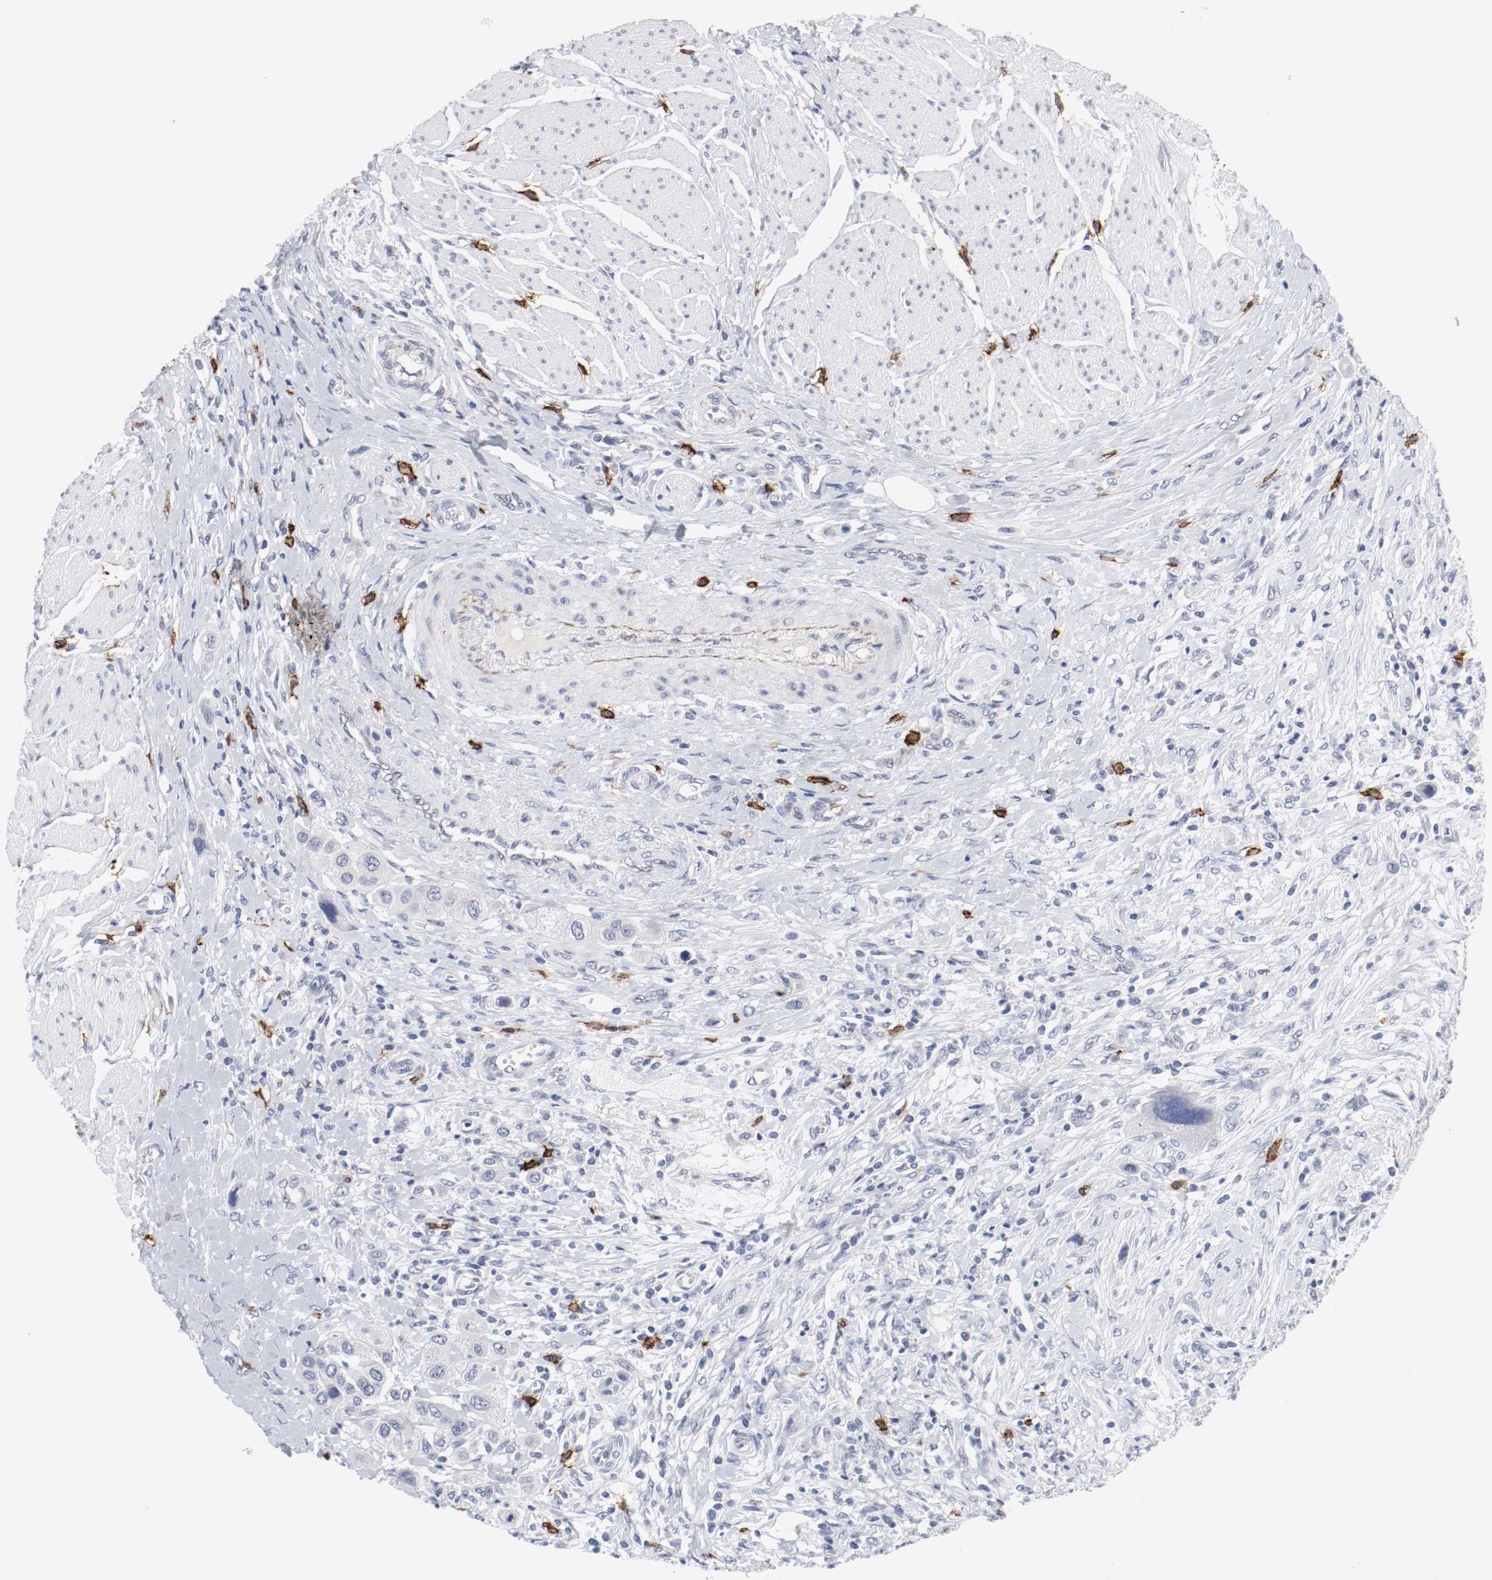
{"staining": {"intensity": "negative", "quantity": "none", "location": "none"}, "tissue": "urothelial cancer", "cell_type": "Tumor cells", "image_type": "cancer", "snomed": [{"axis": "morphology", "description": "Urothelial carcinoma, High grade"}, {"axis": "topography", "description": "Urinary bladder"}], "caption": "The photomicrograph demonstrates no significant staining in tumor cells of urothelial cancer.", "gene": "KIT", "patient": {"sex": "male", "age": 50}}